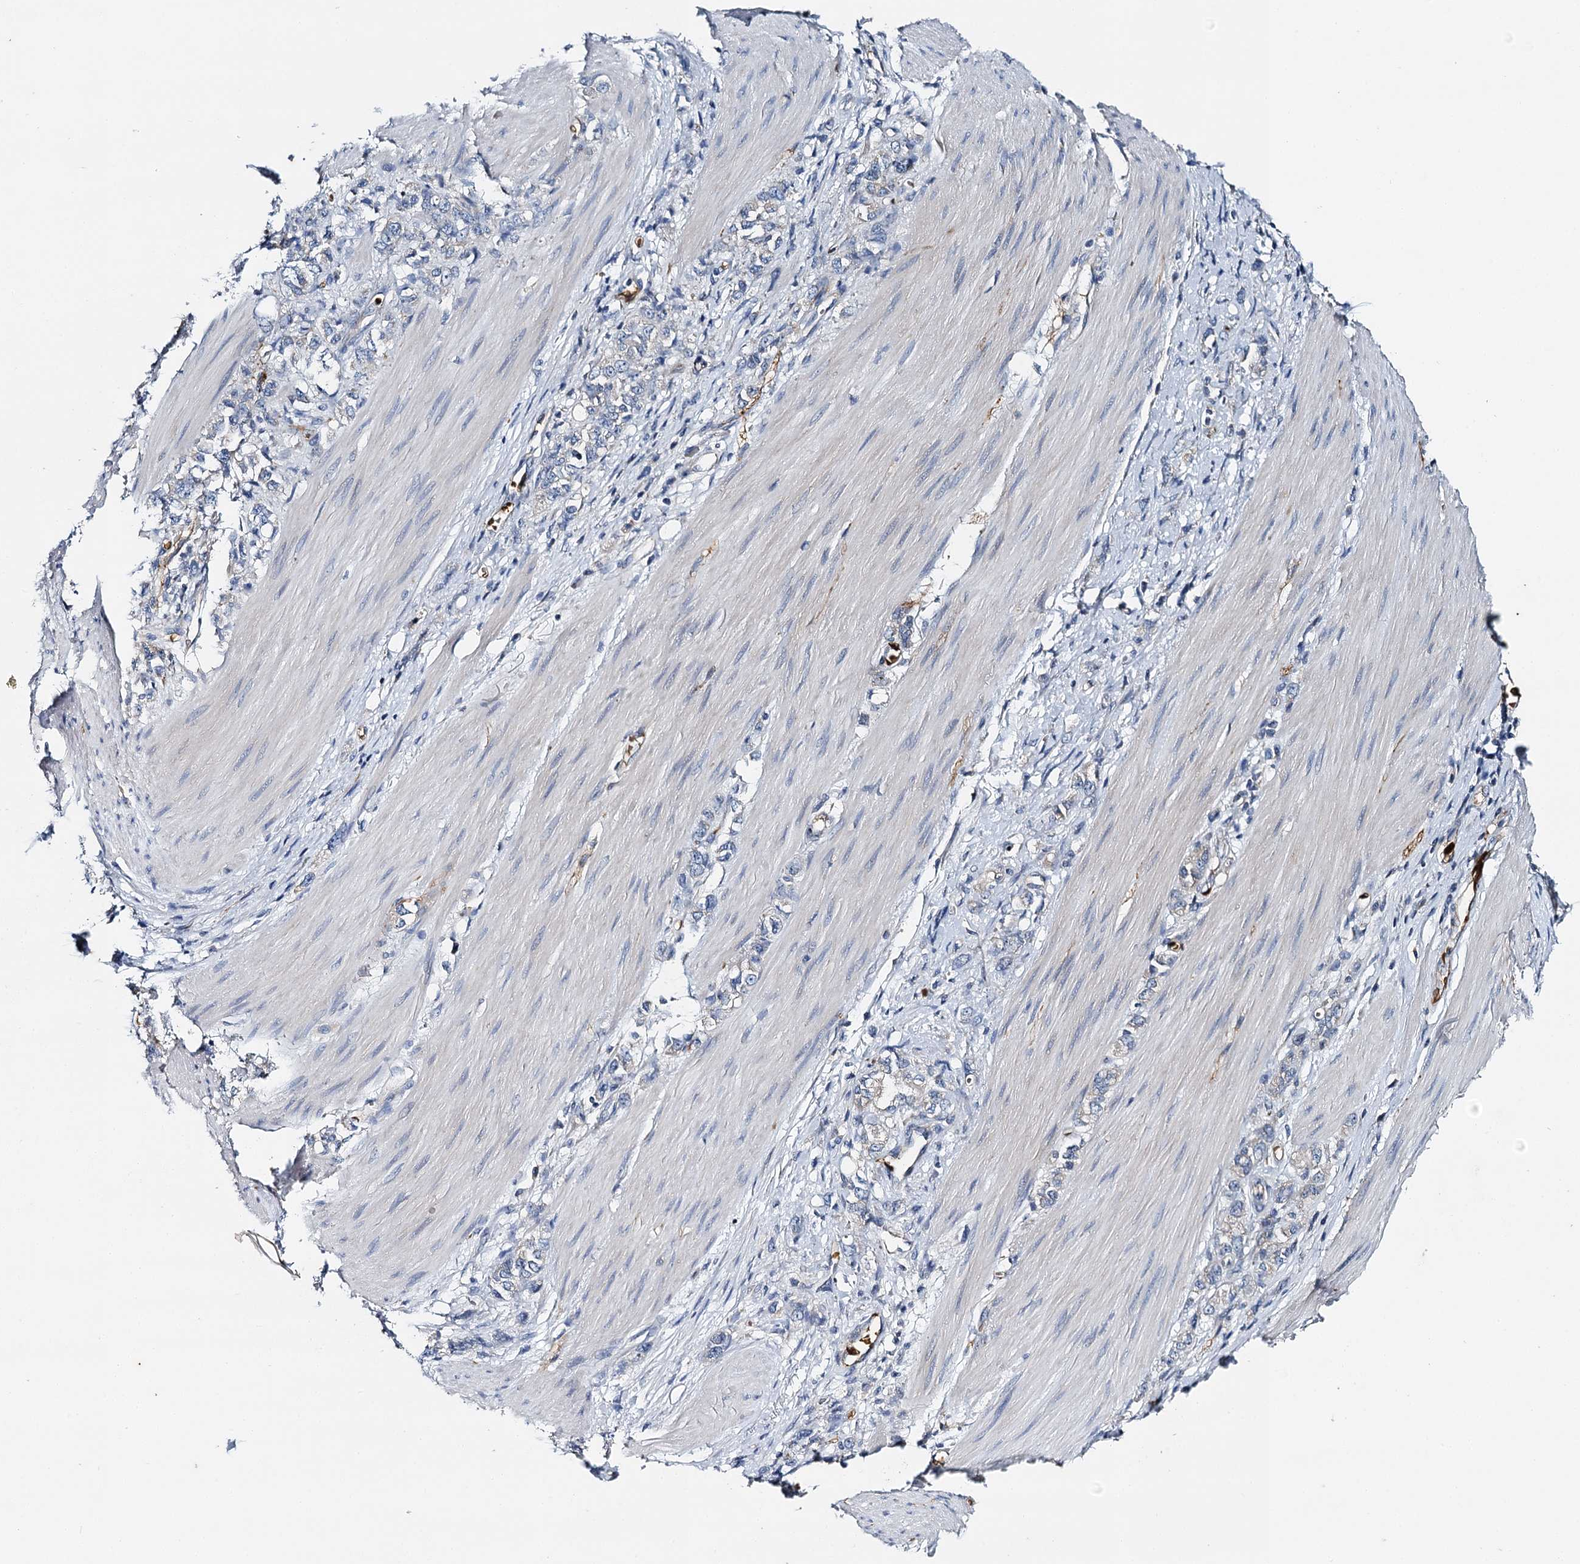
{"staining": {"intensity": "negative", "quantity": "none", "location": "none"}, "tissue": "stomach cancer", "cell_type": "Tumor cells", "image_type": "cancer", "snomed": [{"axis": "morphology", "description": "Adenocarcinoma, NOS"}, {"axis": "topography", "description": "Stomach"}], "caption": "The immunohistochemistry (IHC) image has no significant staining in tumor cells of stomach adenocarcinoma tissue.", "gene": "BCS1L", "patient": {"sex": "female", "age": 76}}